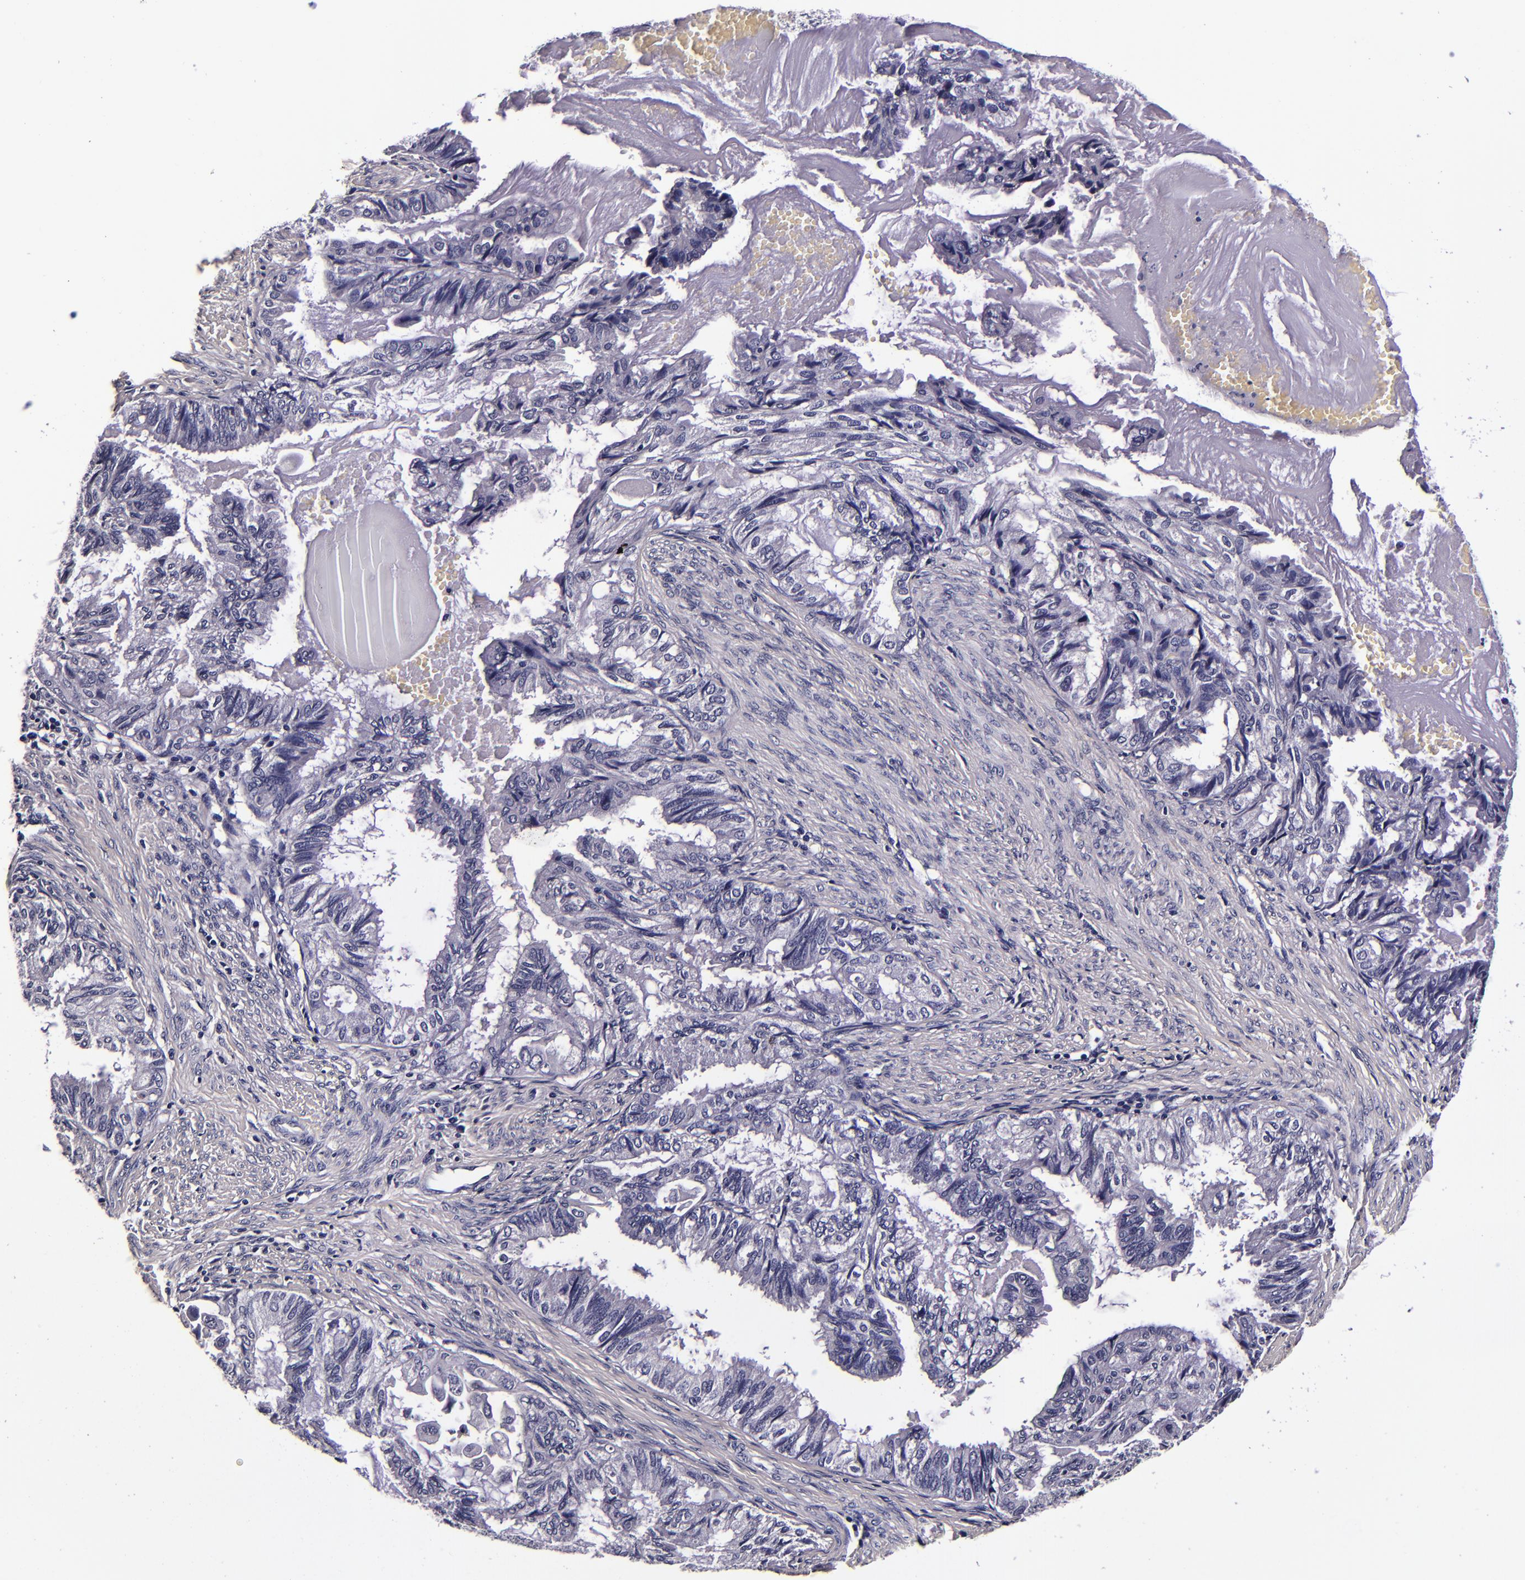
{"staining": {"intensity": "negative", "quantity": "none", "location": "none"}, "tissue": "endometrial cancer", "cell_type": "Tumor cells", "image_type": "cancer", "snomed": [{"axis": "morphology", "description": "Adenocarcinoma, NOS"}, {"axis": "topography", "description": "Endometrium"}], "caption": "Immunohistochemistry histopathology image of neoplastic tissue: adenocarcinoma (endometrial) stained with DAB shows no significant protein expression in tumor cells.", "gene": "FBN1", "patient": {"sex": "female", "age": 86}}